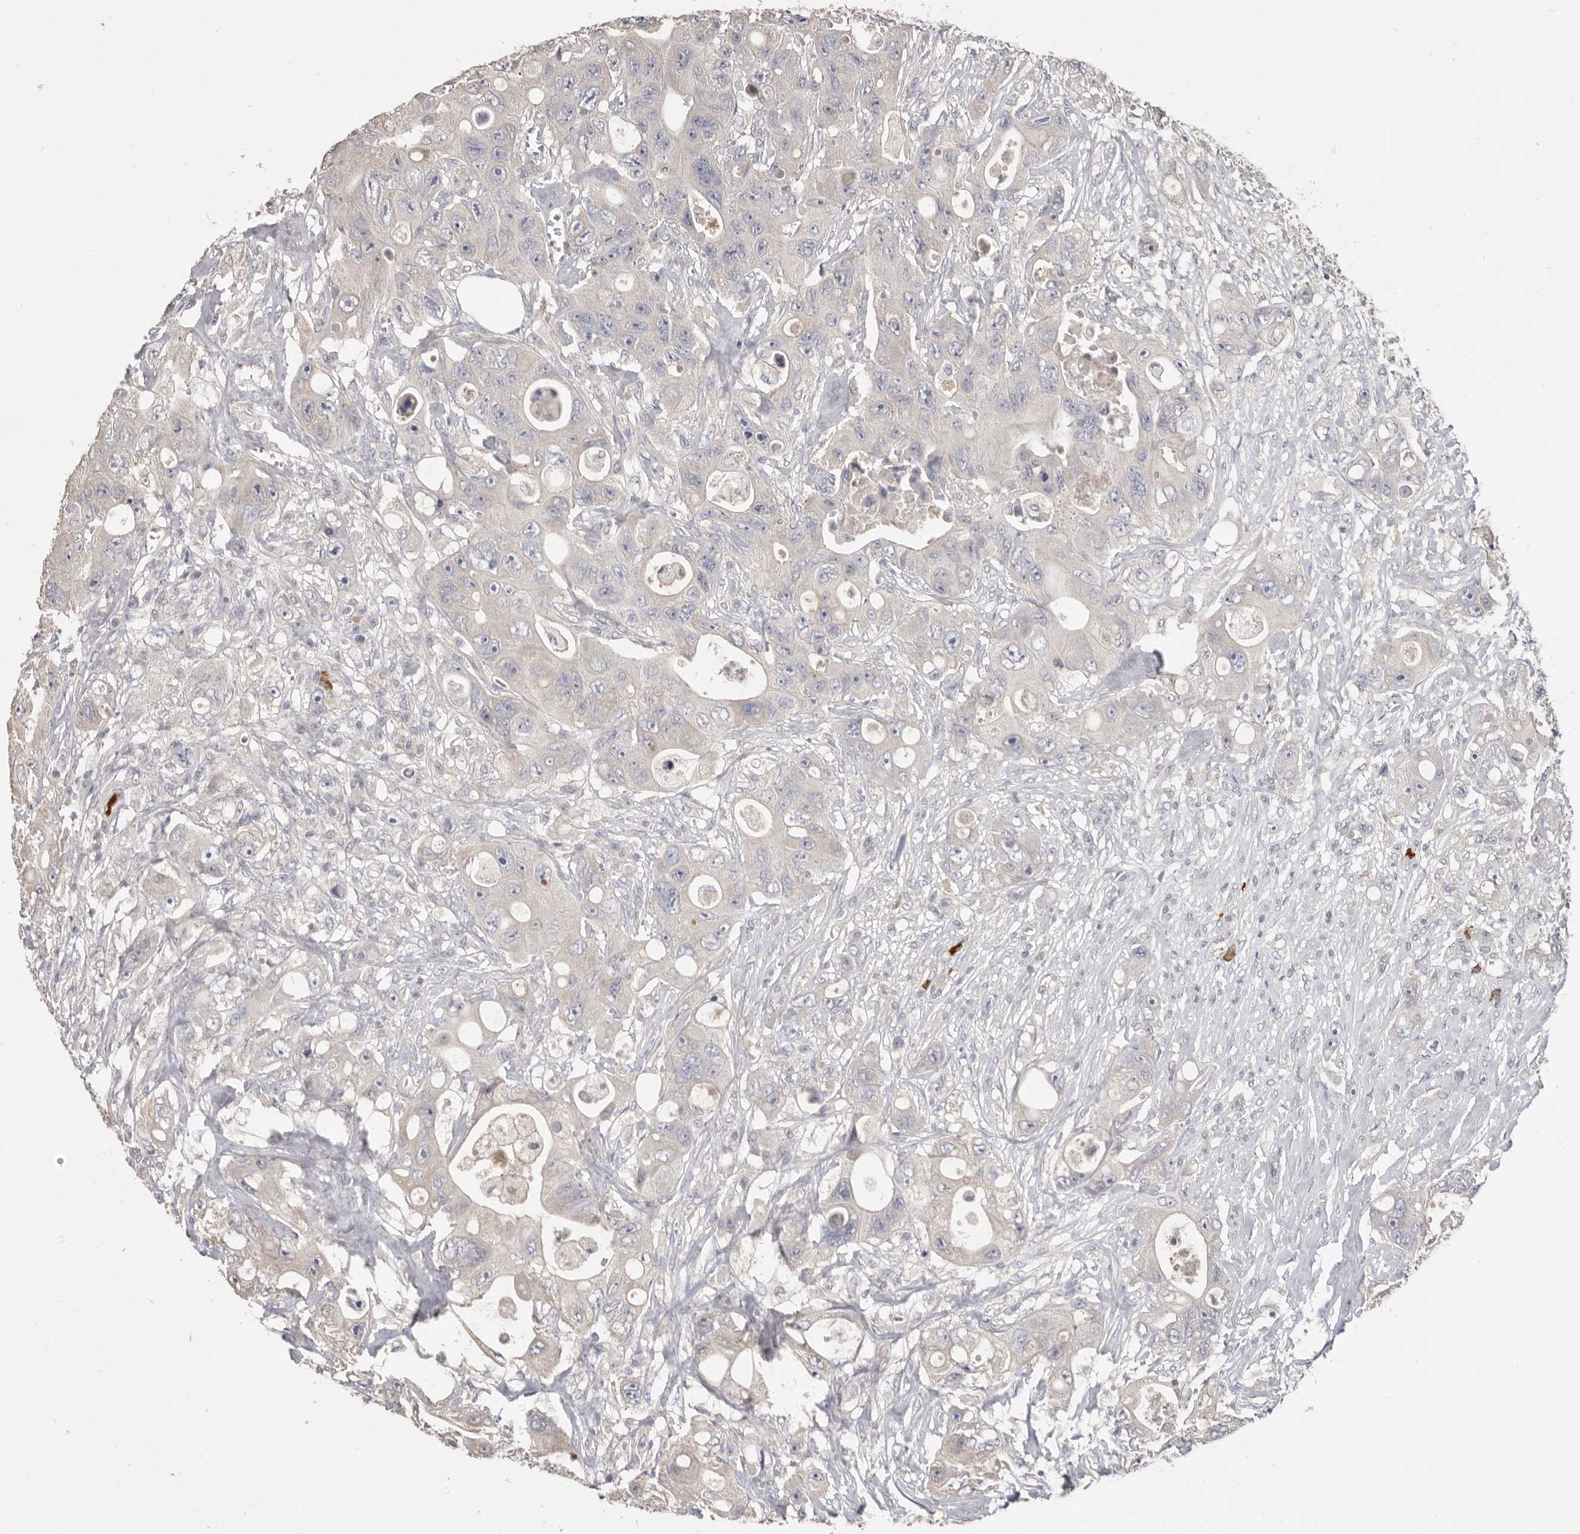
{"staining": {"intensity": "negative", "quantity": "none", "location": "none"}, "tissue": "colorectal cancer", "cell_type": "Tumor cells", "image_type": "cancer", "snomed": [{"axis": "morphology", "description": "Adenocarcinoma, NOS"}, {"axis": "topography", "description": "Colon"}], "caption": "This is a micrograph of IHC staining of adenocarcinoma (colorectal), which shows no staining in tumor cells. The staining is performed using DAB brown chromogen with nuclei counter-stained in using hematoxylin.", "gene": "HCAR2", "patient": {"sex": "female", "age": 46}}